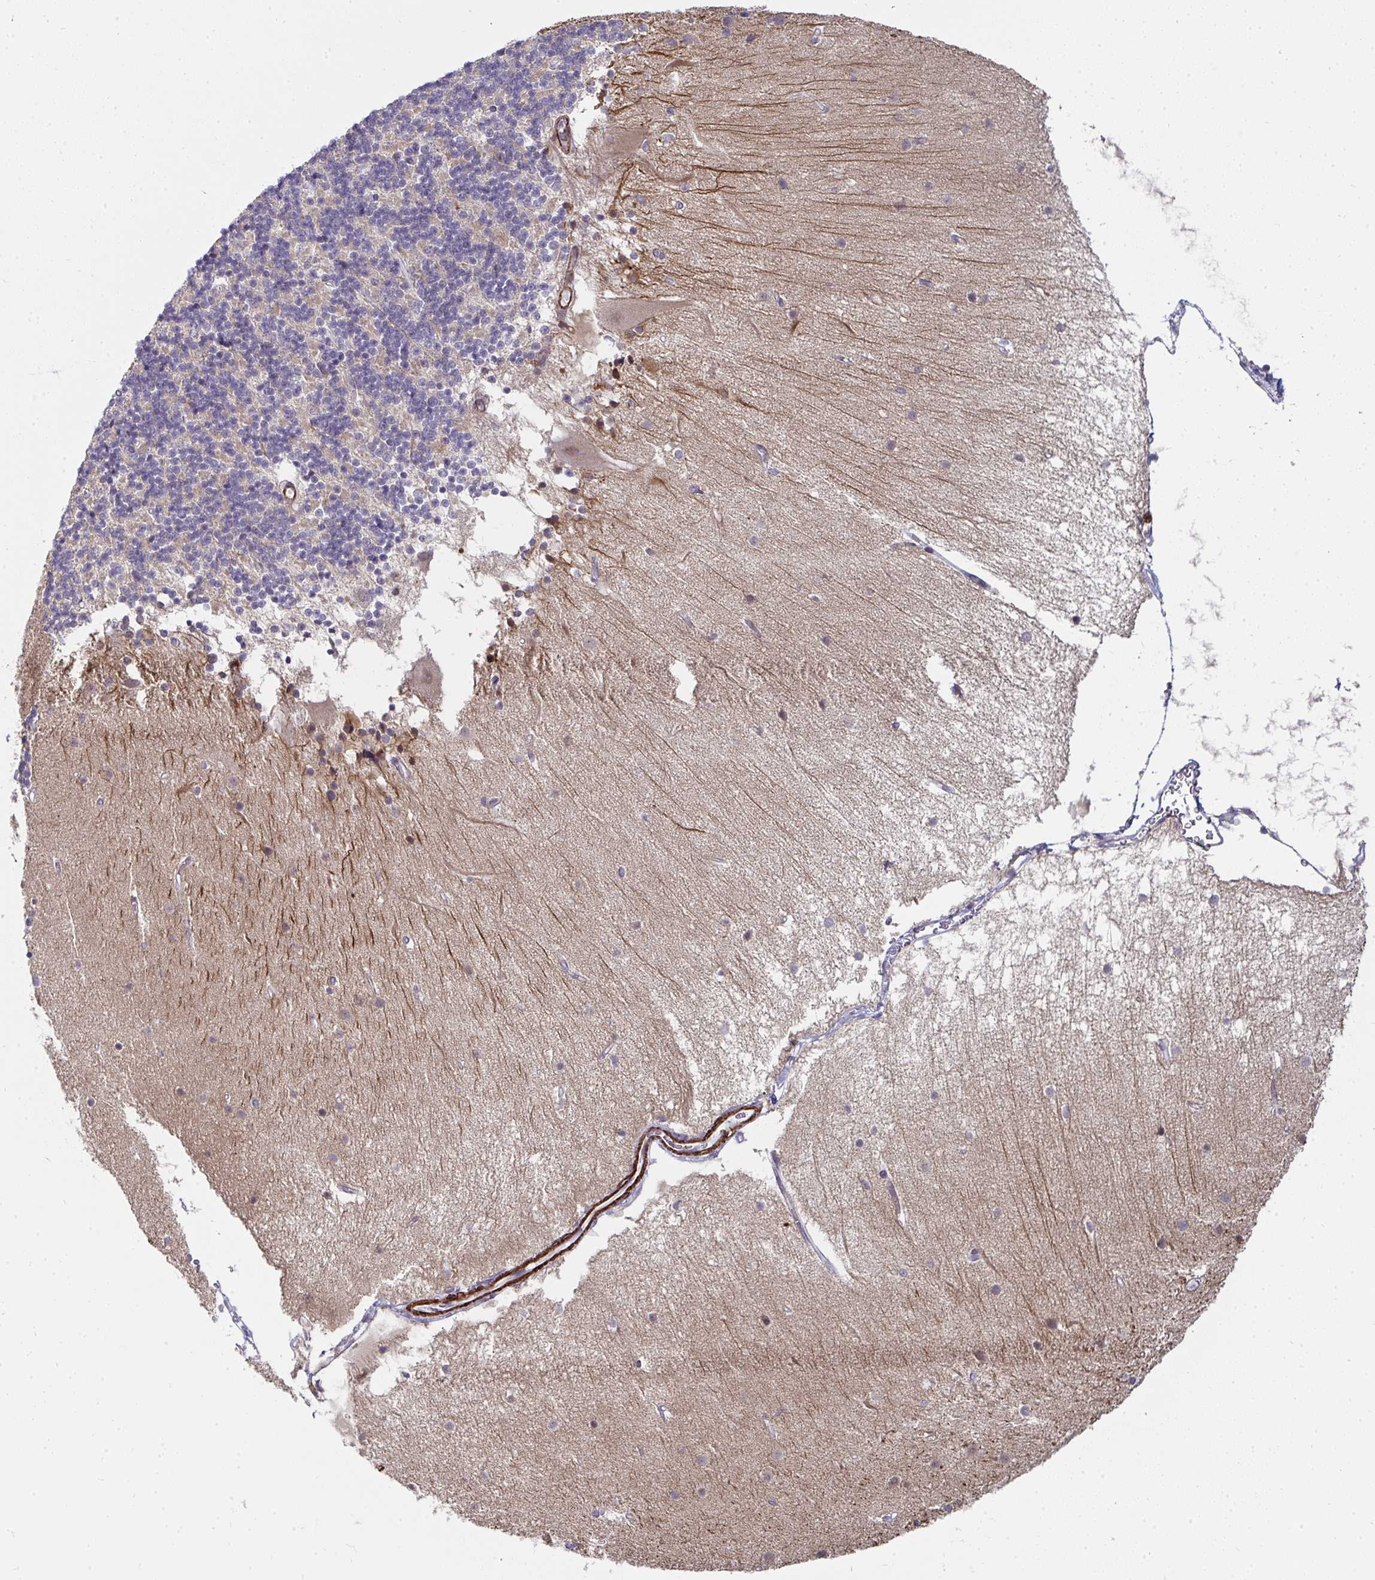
{"staining": {"intensity": "negative", "quantity": "none", "location": "none"}, "tissue": "cerebellum", "cell_type": "Cells in granular layer", "image_type": "normal", "snomed": [{"axis": "morphology", "description": "Normal tissue, NOS"}, {"axis": "topography", "description": "Cerebellum"}], "caption": "Protein analysis of normal cerebellum reveals no significant positivity in cells in granular layer. (Brightfield microscopy of DAB immunohistochemistry at high magnification).", "gene": "GINS2", "patient": {"sex": "female", "age": 54}}